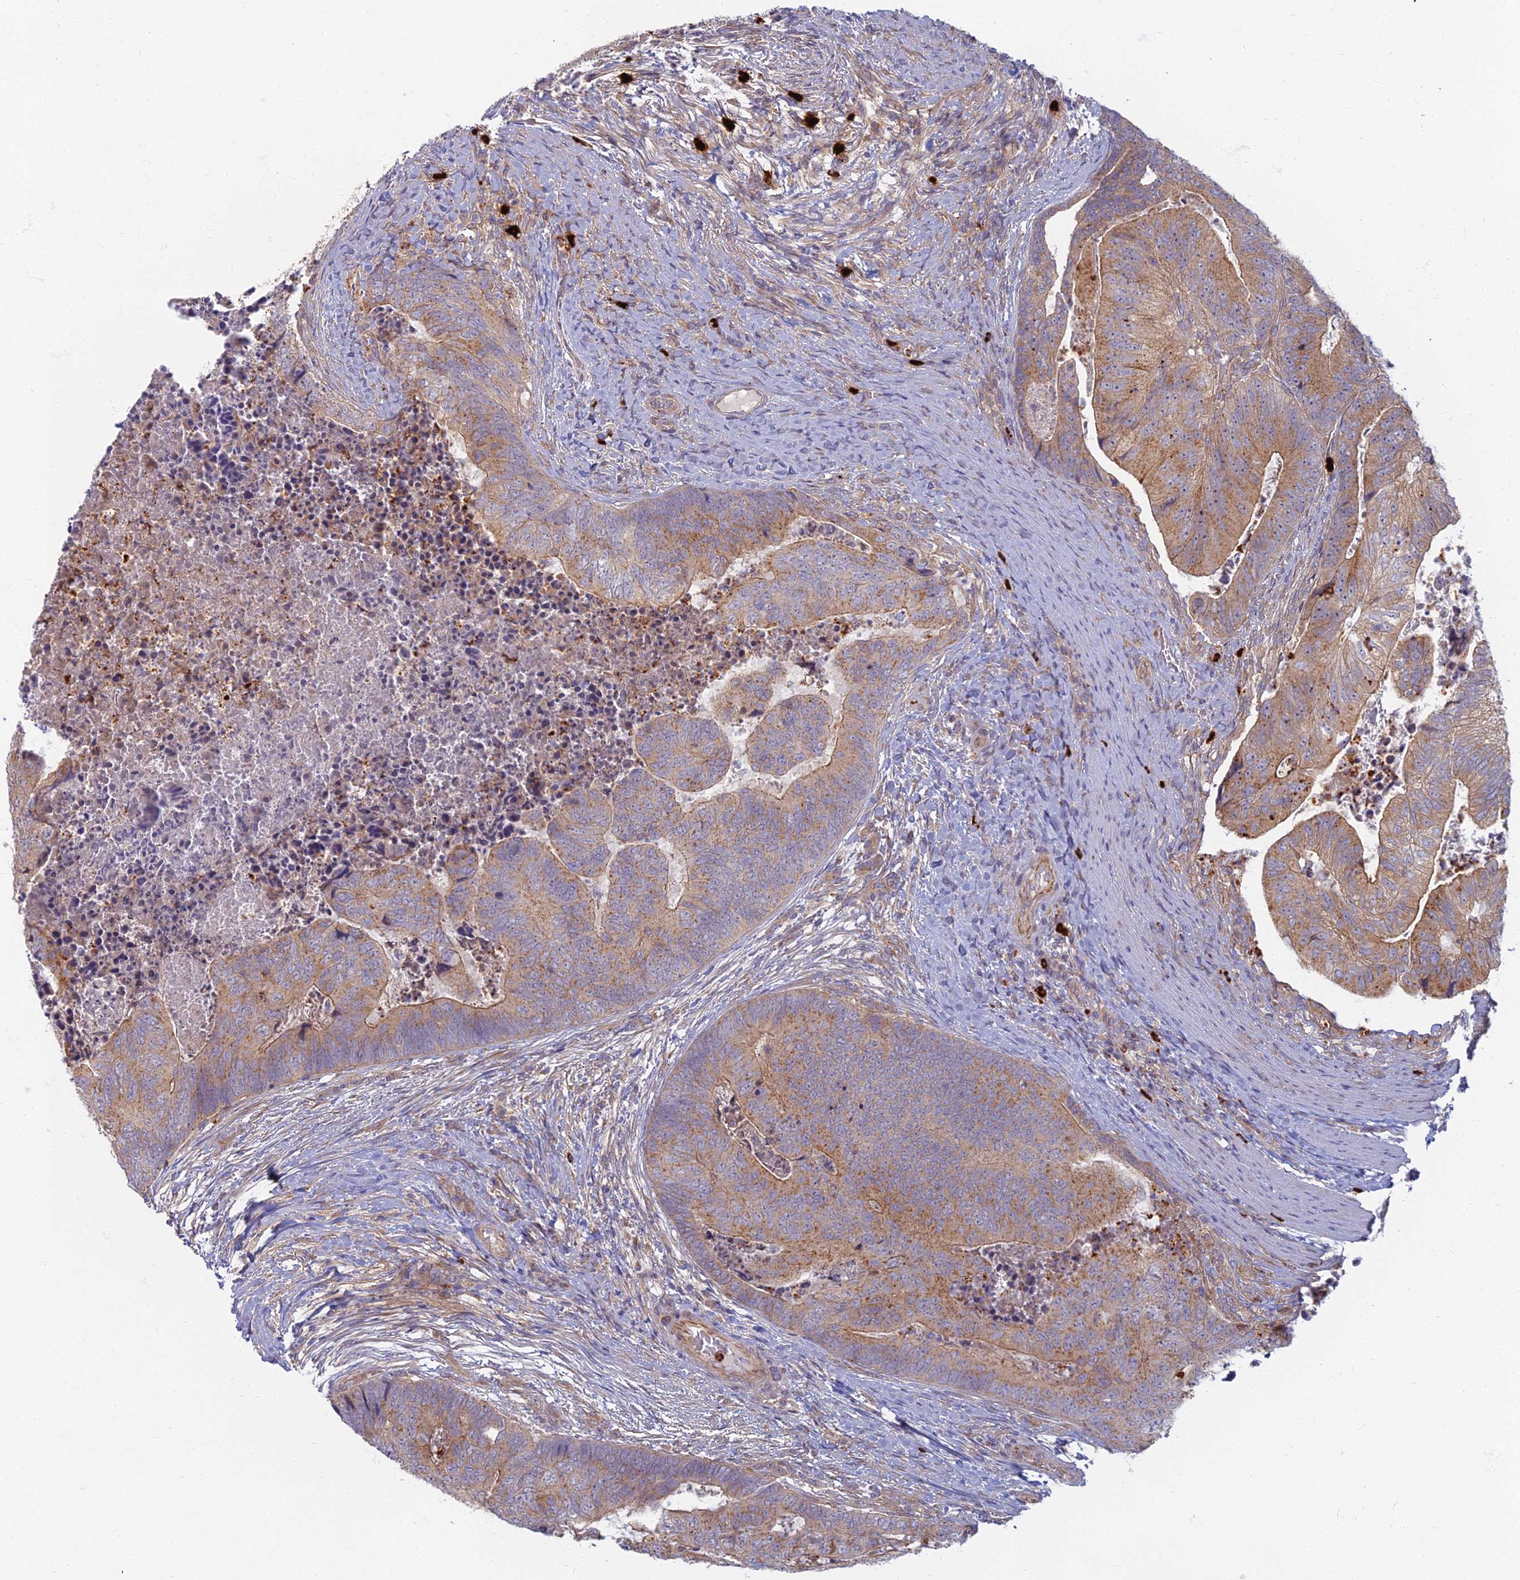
{"staining": {"intensity": "moderate", "quantity": ">75%", "location": "cytoplasmic/membranous"}, "tissue": "colorectal cancer", "cell_type": "Tumor cells", "image_type": "cancer", "snomed": [{"axis": "morphology", "description": "Adenocarcinoma, NOS"}, {"axis": "topography", "description": "Colon"}], "caption": "High-magnification brightfield microscopy of adenocarcinoma (colorectal) stained with DAB (3,3'-diaminobenzidine) (brown) and counterstained with hematoxylin (blue). tumor cells exhibit moderate cytoplasmic/membranous staining is seen in about>75% of cells.", "gene": "PROX2", "patient": {"sex": "female", "age": 67}}